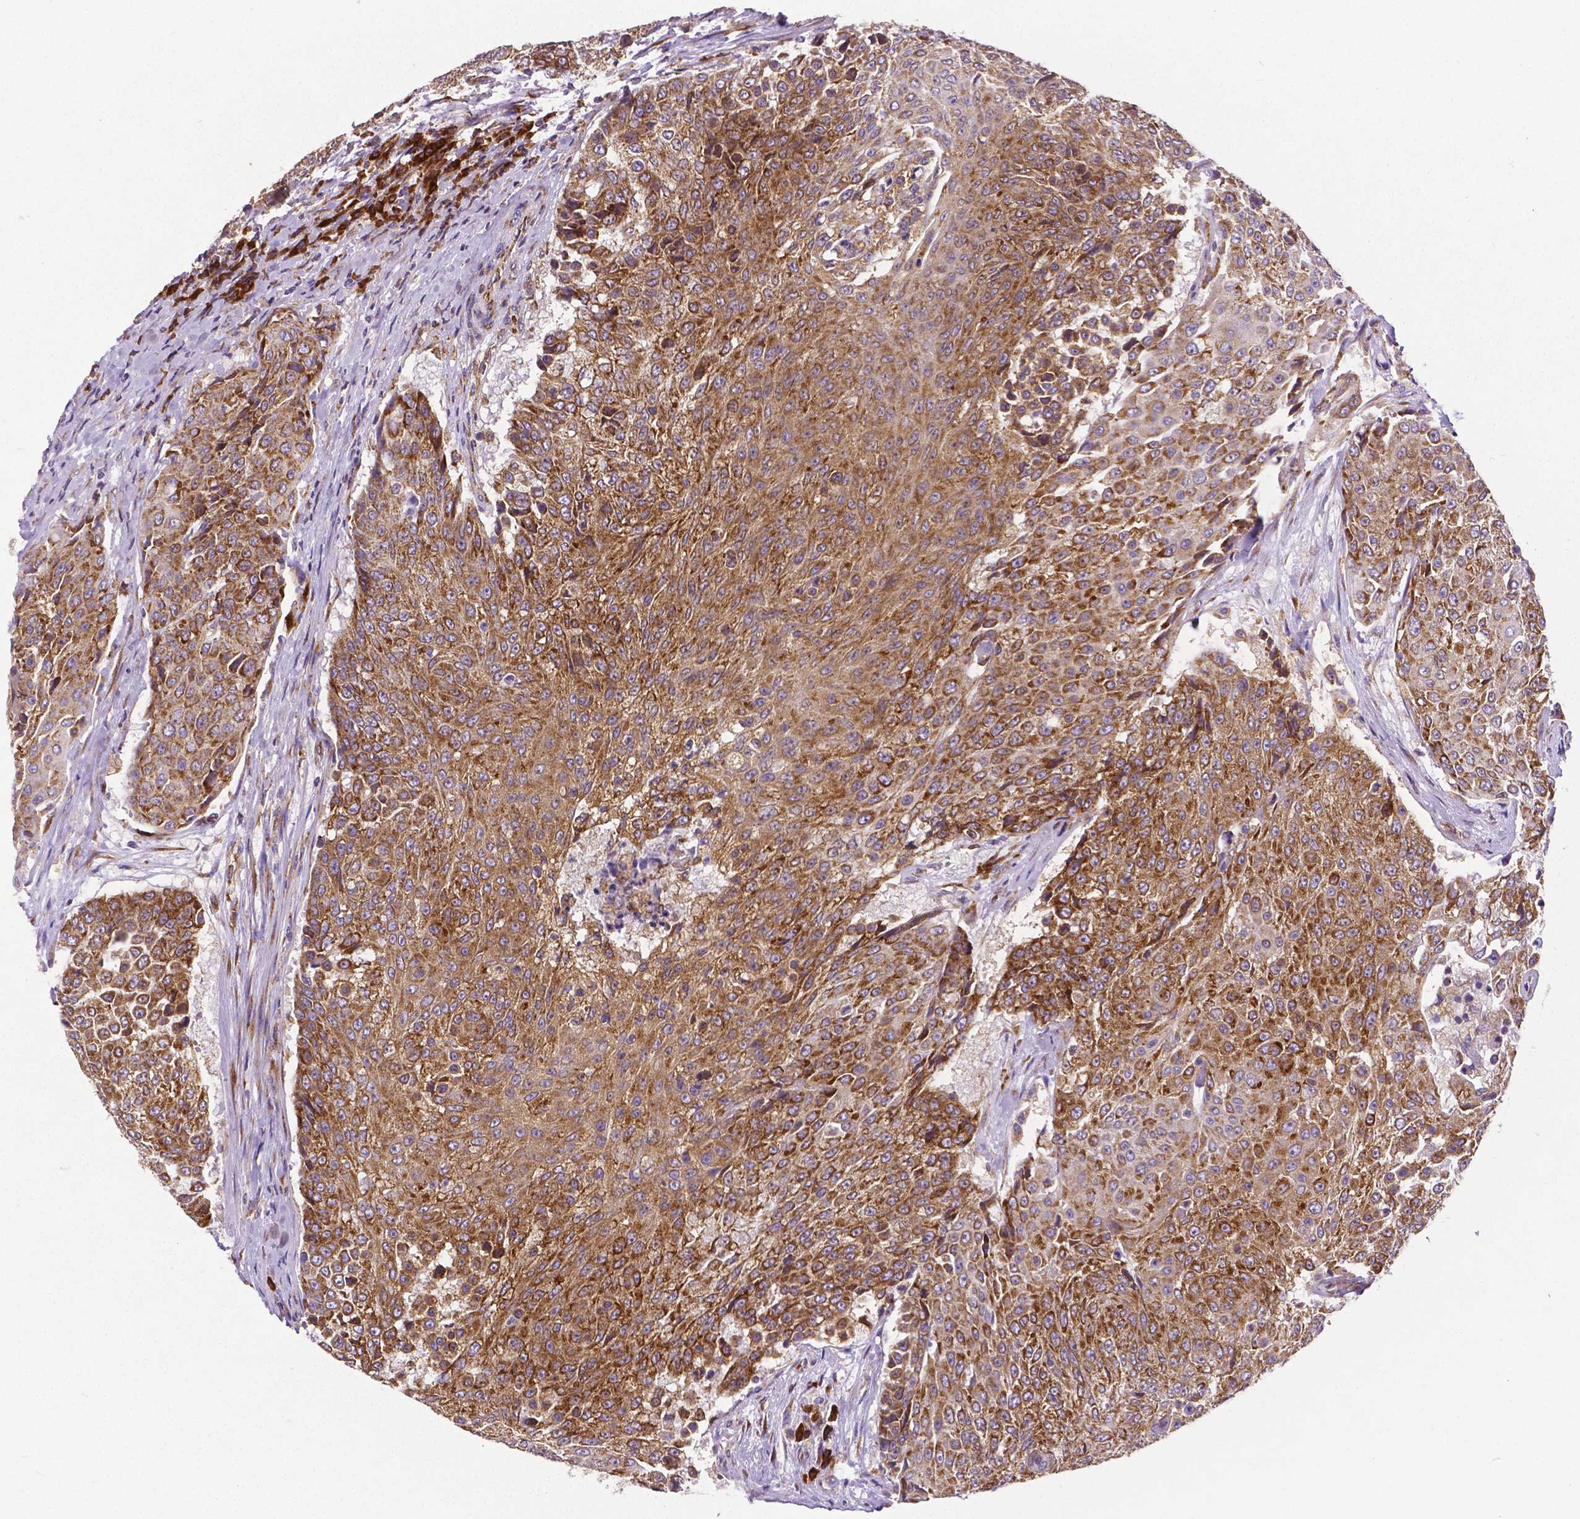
{"staining": {"intensity": "strong", "quantity": ">75%", "location": "cytoplasmic/membranous"}, "tissue": "urothelial cancer", "cell_type": "Tumor cells", "image_type": "cancer", "snomed": [{"axis": "morphology", "description": "Urothelial carcinoma, High grade"}, {"axis": "topography", "description": "Urinary bladder"}], "caption": "Tumor cells demonstrate strong cytoplasmic/membranous positivity in about >75% of cells in urothelial carcinoma (high-grade).", "gene": "MTDH", "patient": {"sex": "female", "age": 63}}